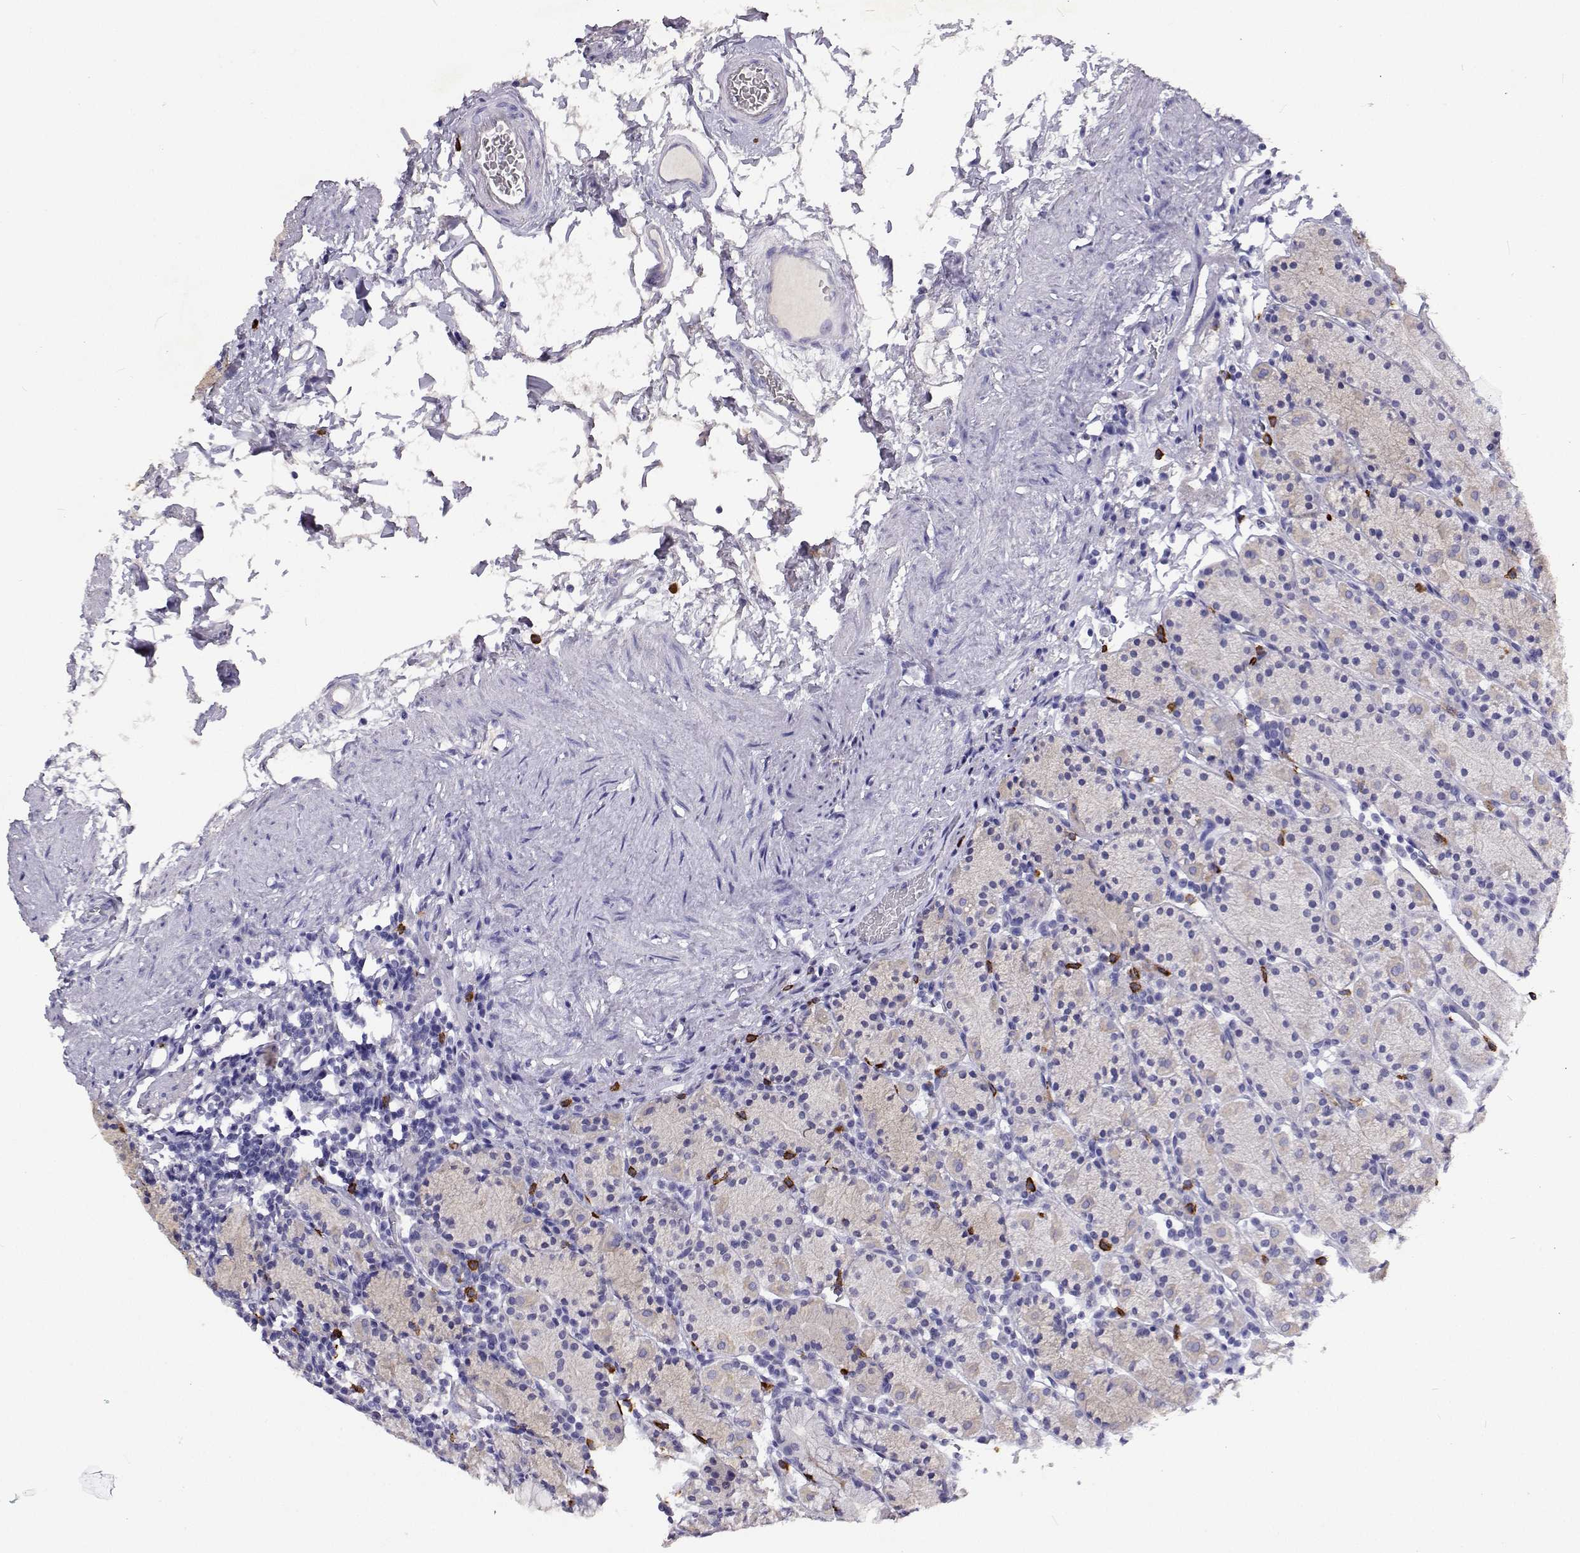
{"staining": {"intensity": "weak", "quantity": "<25%", "location": "cytoplasmic/membranous"}, "tissue": "stomach", "cell_type": "Glandular cells", "image_type": "normal", "snomed": [{"axis": "morphology", "description": "Normal tissue, NOS"}, {"axis": "topography", "description": "Stomach, upper"}, {"axis": "topography", "description": "Stomach"}], "caption": "A high-resolution micrograph shows immunohistochemistry staining of unremarkable stomach, which reveals no significant positivity in glandular cells.", "gene": "CFAP44", "patient": {"sex": "male", "age": 62}}